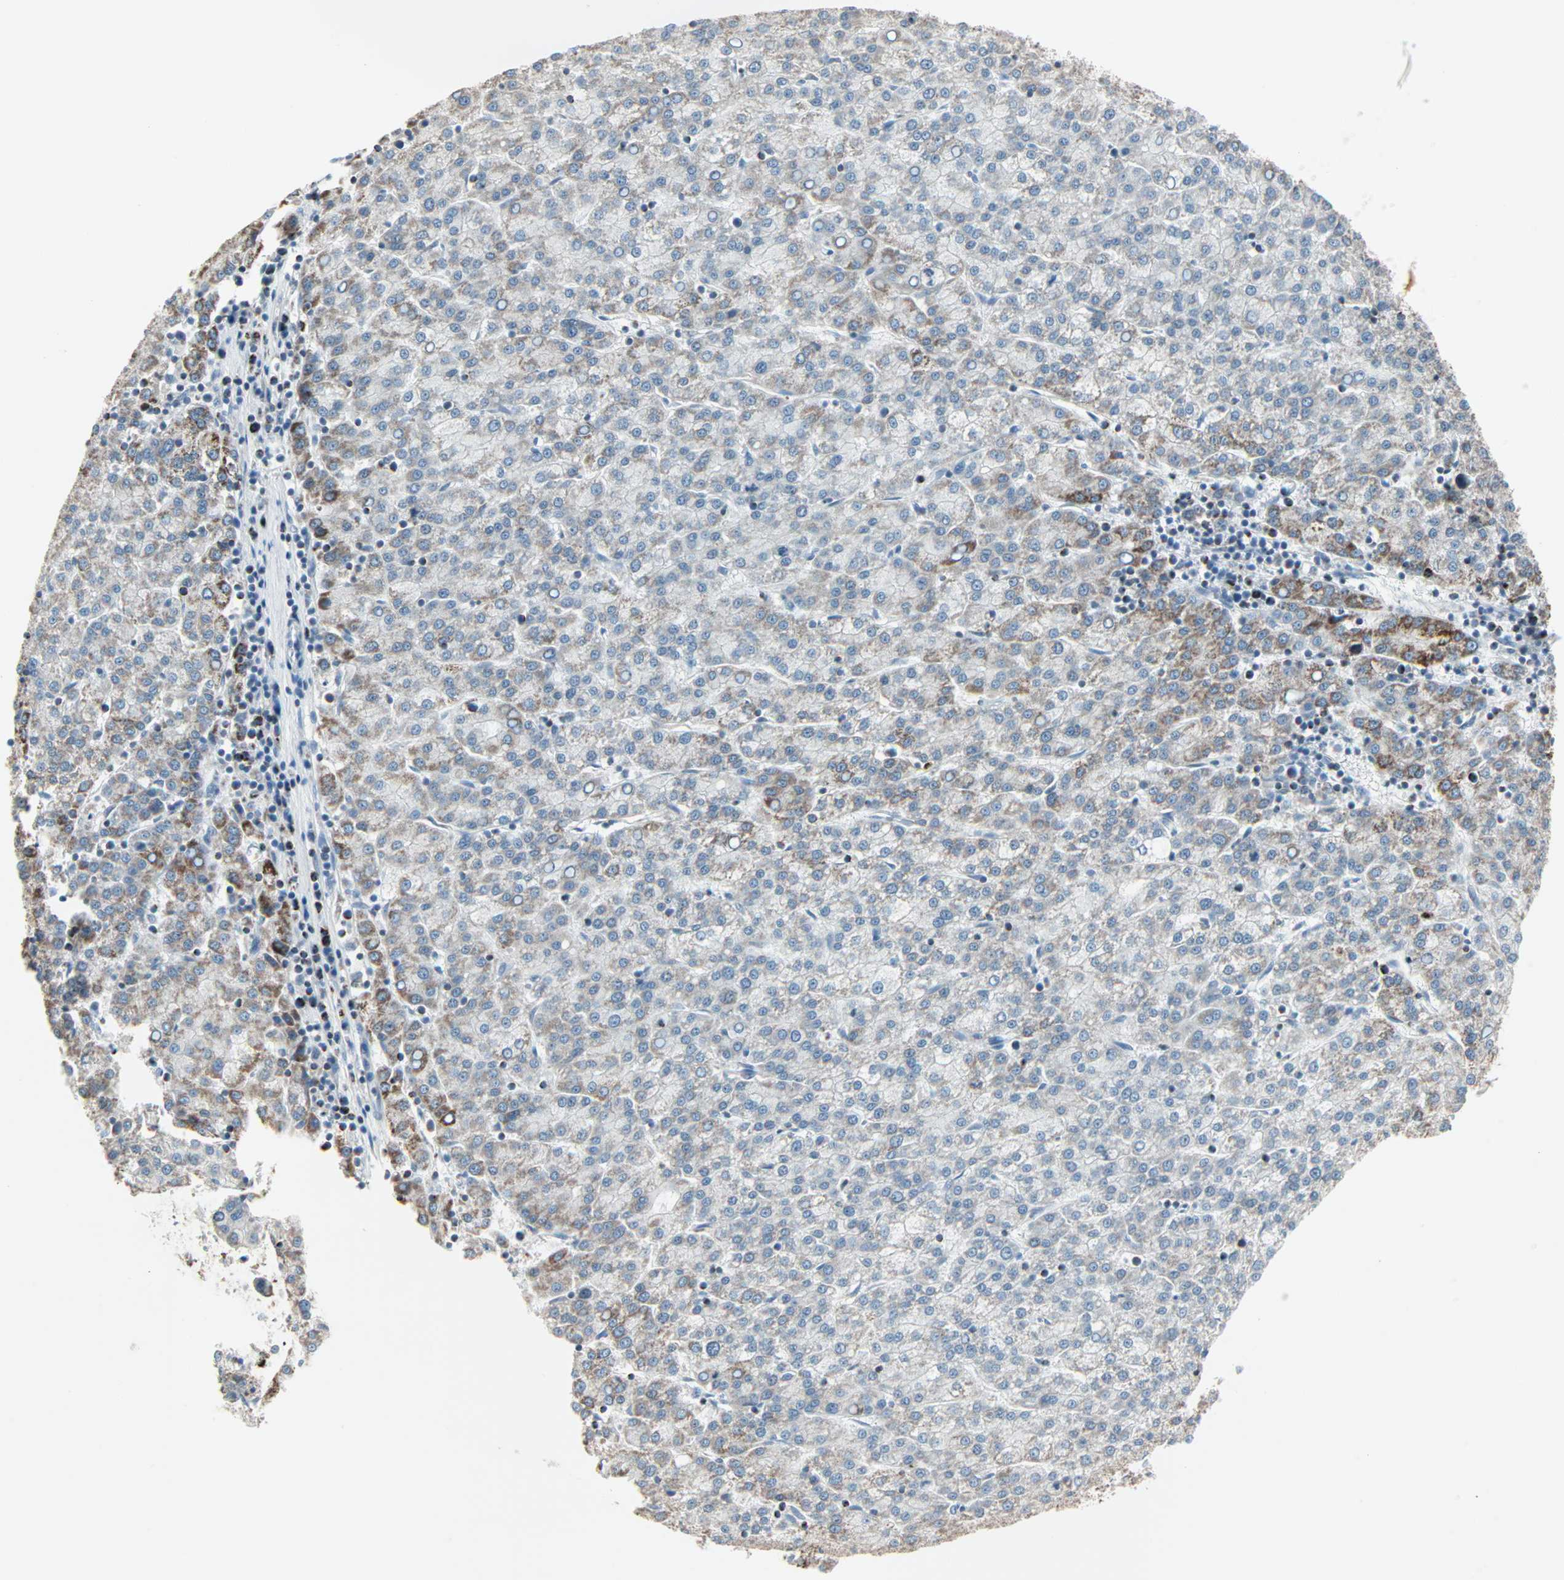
{"staining": {"intensity": "moderate", "quantity": "<25%", "location": "cytoplasmic/membranous"}, "tissue": "liver cancer", "cell_type": "Tumor cells", "image_type": "cancer", "snomed": [{"axis": "morphology", "description": "Carcinoma, Hepatocellular, NOS"}, {"axis": "topography", "description": "Liver"}], "caption": "Liver hepatocellular carcinoma stained with immunohistochemistry exhibits moderate cytoplasmic/membranous positivity in about <25% of tumor cells.", "gene": "IDH2", "patient": {"sex": "female", "age": 58}}